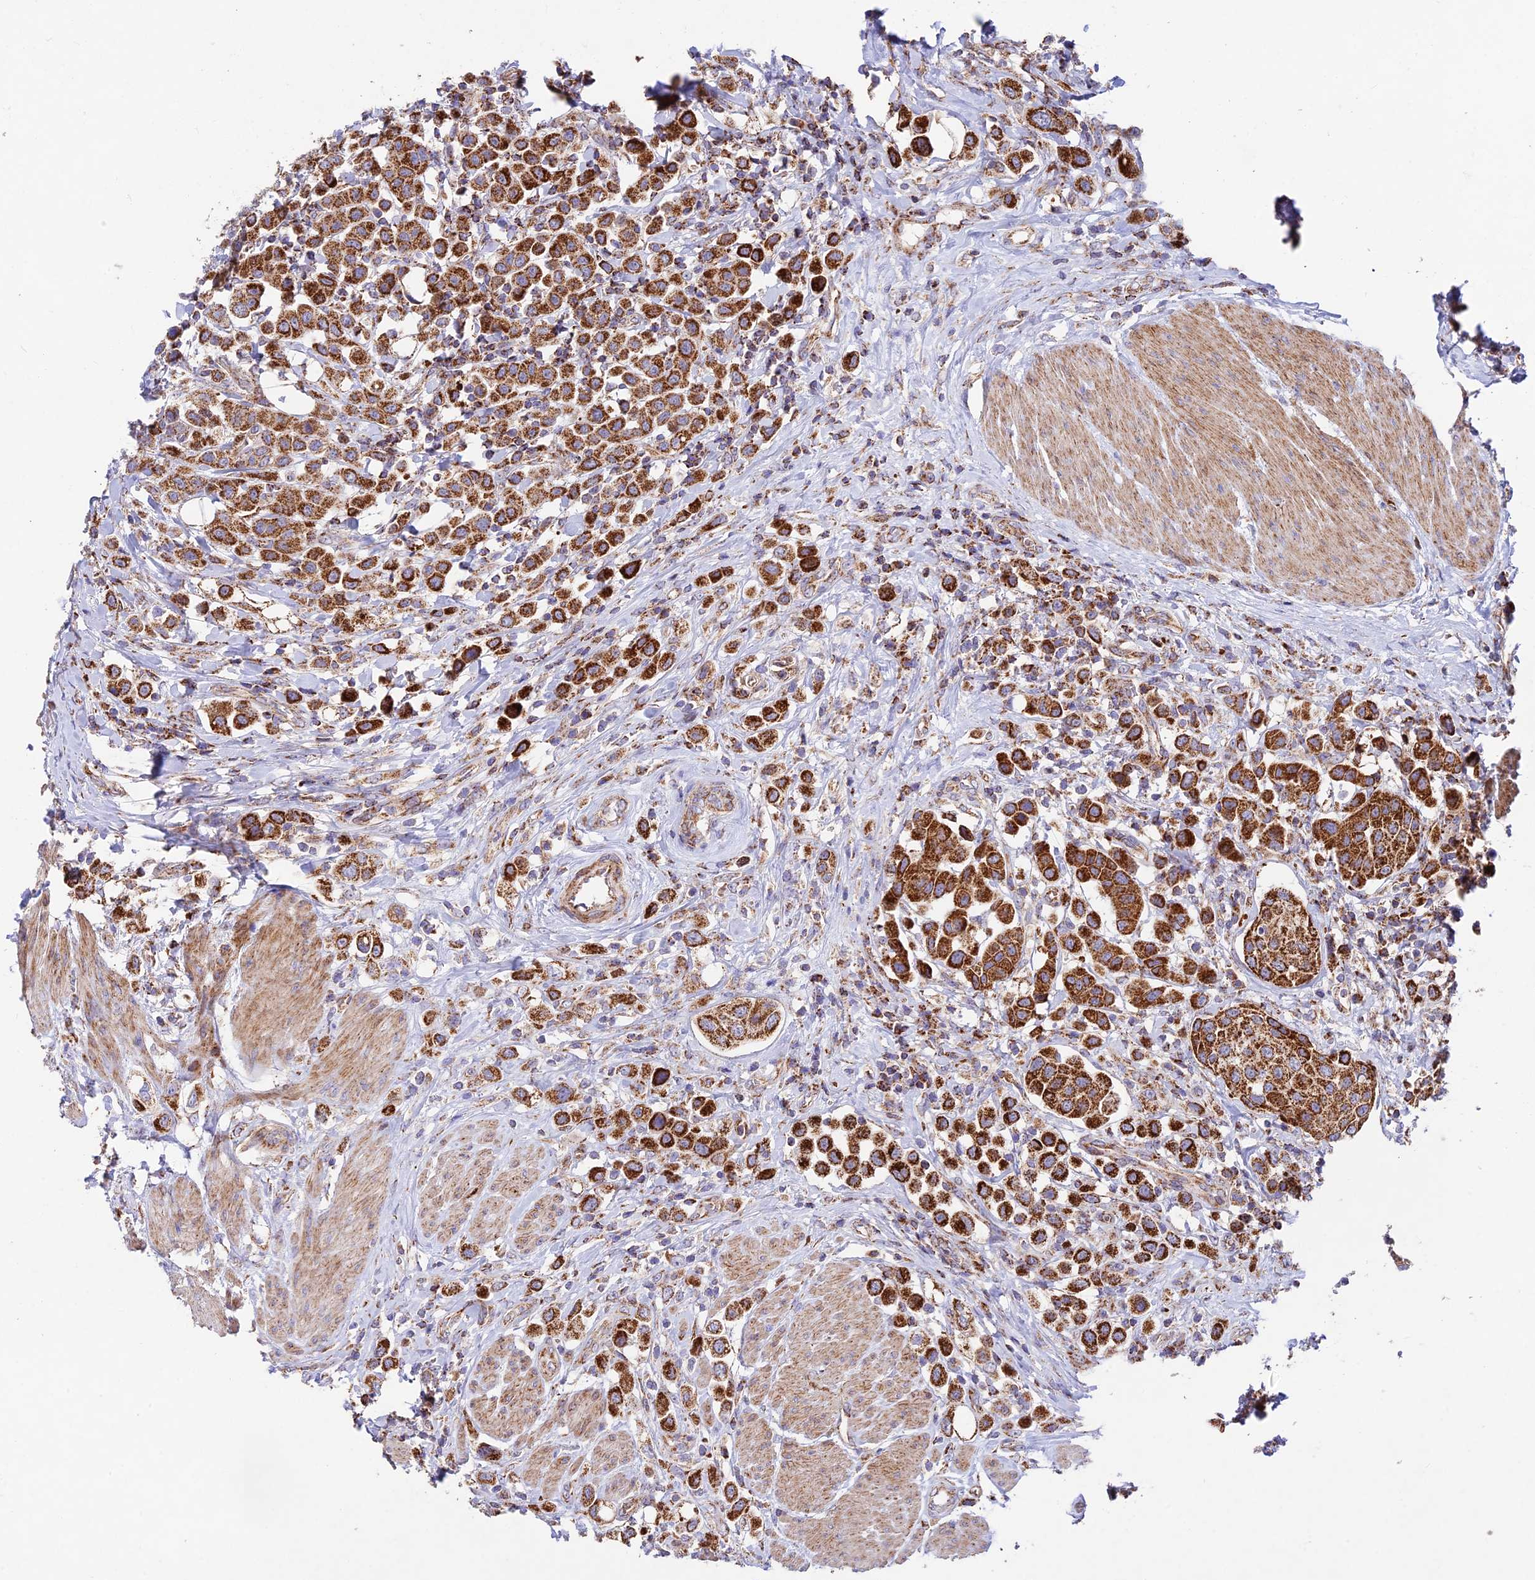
{"staining": {"intensity": "strong", "quantity": ">75%", "location": "cytoplasmic/membranous"}, "tissue": "urothelial cancer", "cell_type": "Tumor cells", "image_type": "cancer", "snomed": [{"axis": "morphology", "description": "Urothelial carcinoma, High grade"}, {"axis": "topography", "description": "Urinary bladder"}], "caption": "DAB (3,3'-diaminobenzidine) immunohistochemical staining of human high-grade urothelial carcinoma shows strong cytoplasmic/membranous protein staining in approximately >75% of tumor cells.", "gene": "KHDC3L", "patient": {"sex": "male", "age": 50}}